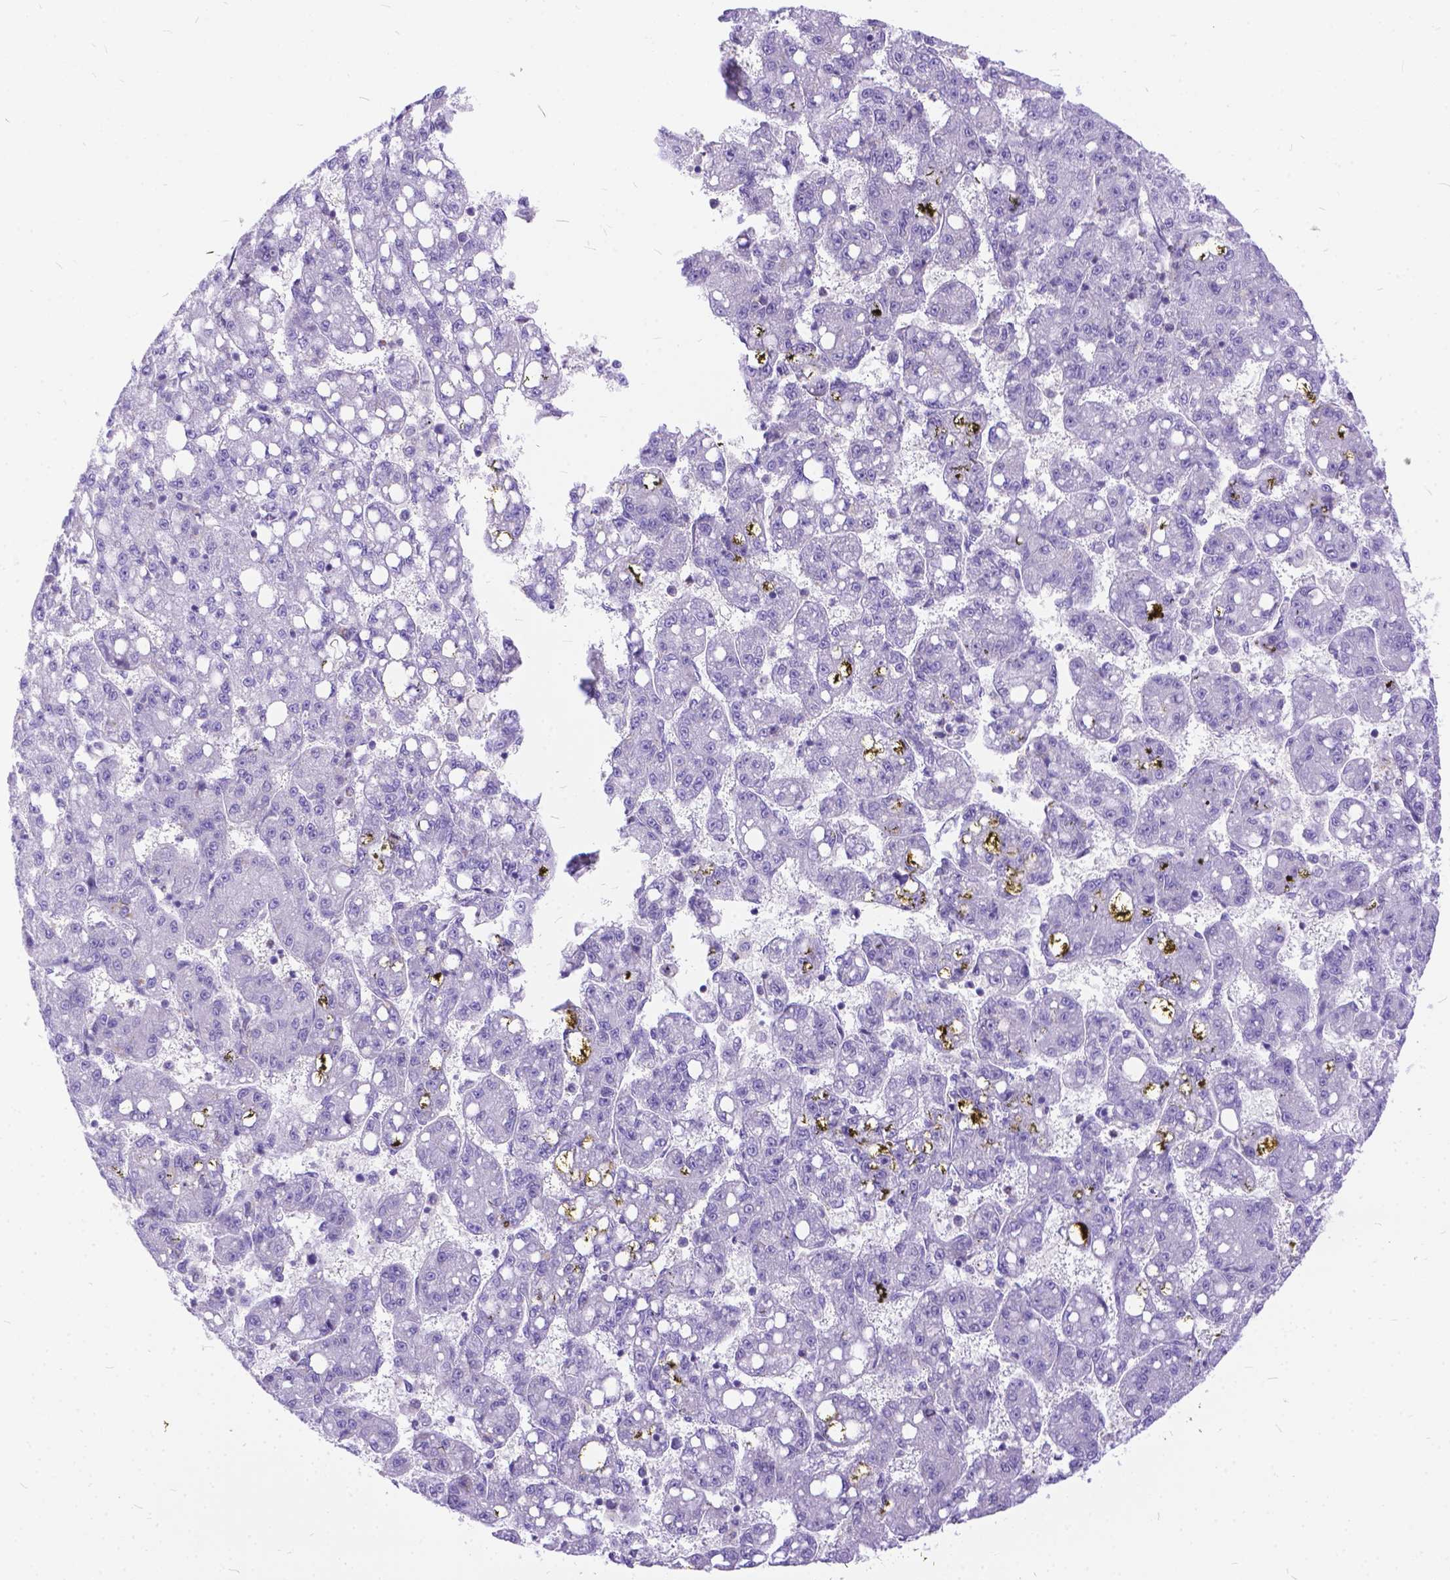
{"staining": {"intensity": "negative", "quantity": "none", "location": "none"}, "tissue": "liver cancer", "cell_type": "Tumor cells", "image_type": "cancer", "snomed": [{"axis": "morphology", "description": "Carcinoma, Hepatocellular, NOS"}, {"axis": "topography", "description": "Liver"}], "caption": "A high-resolution micrograph shows immunohistochemistry staining of liver cancer (hepatocellular carcinoma), which shows no significant positivity in tumor cells.", "gene": "TMEM169", "patient": {"sex": "female", "age": 65}}